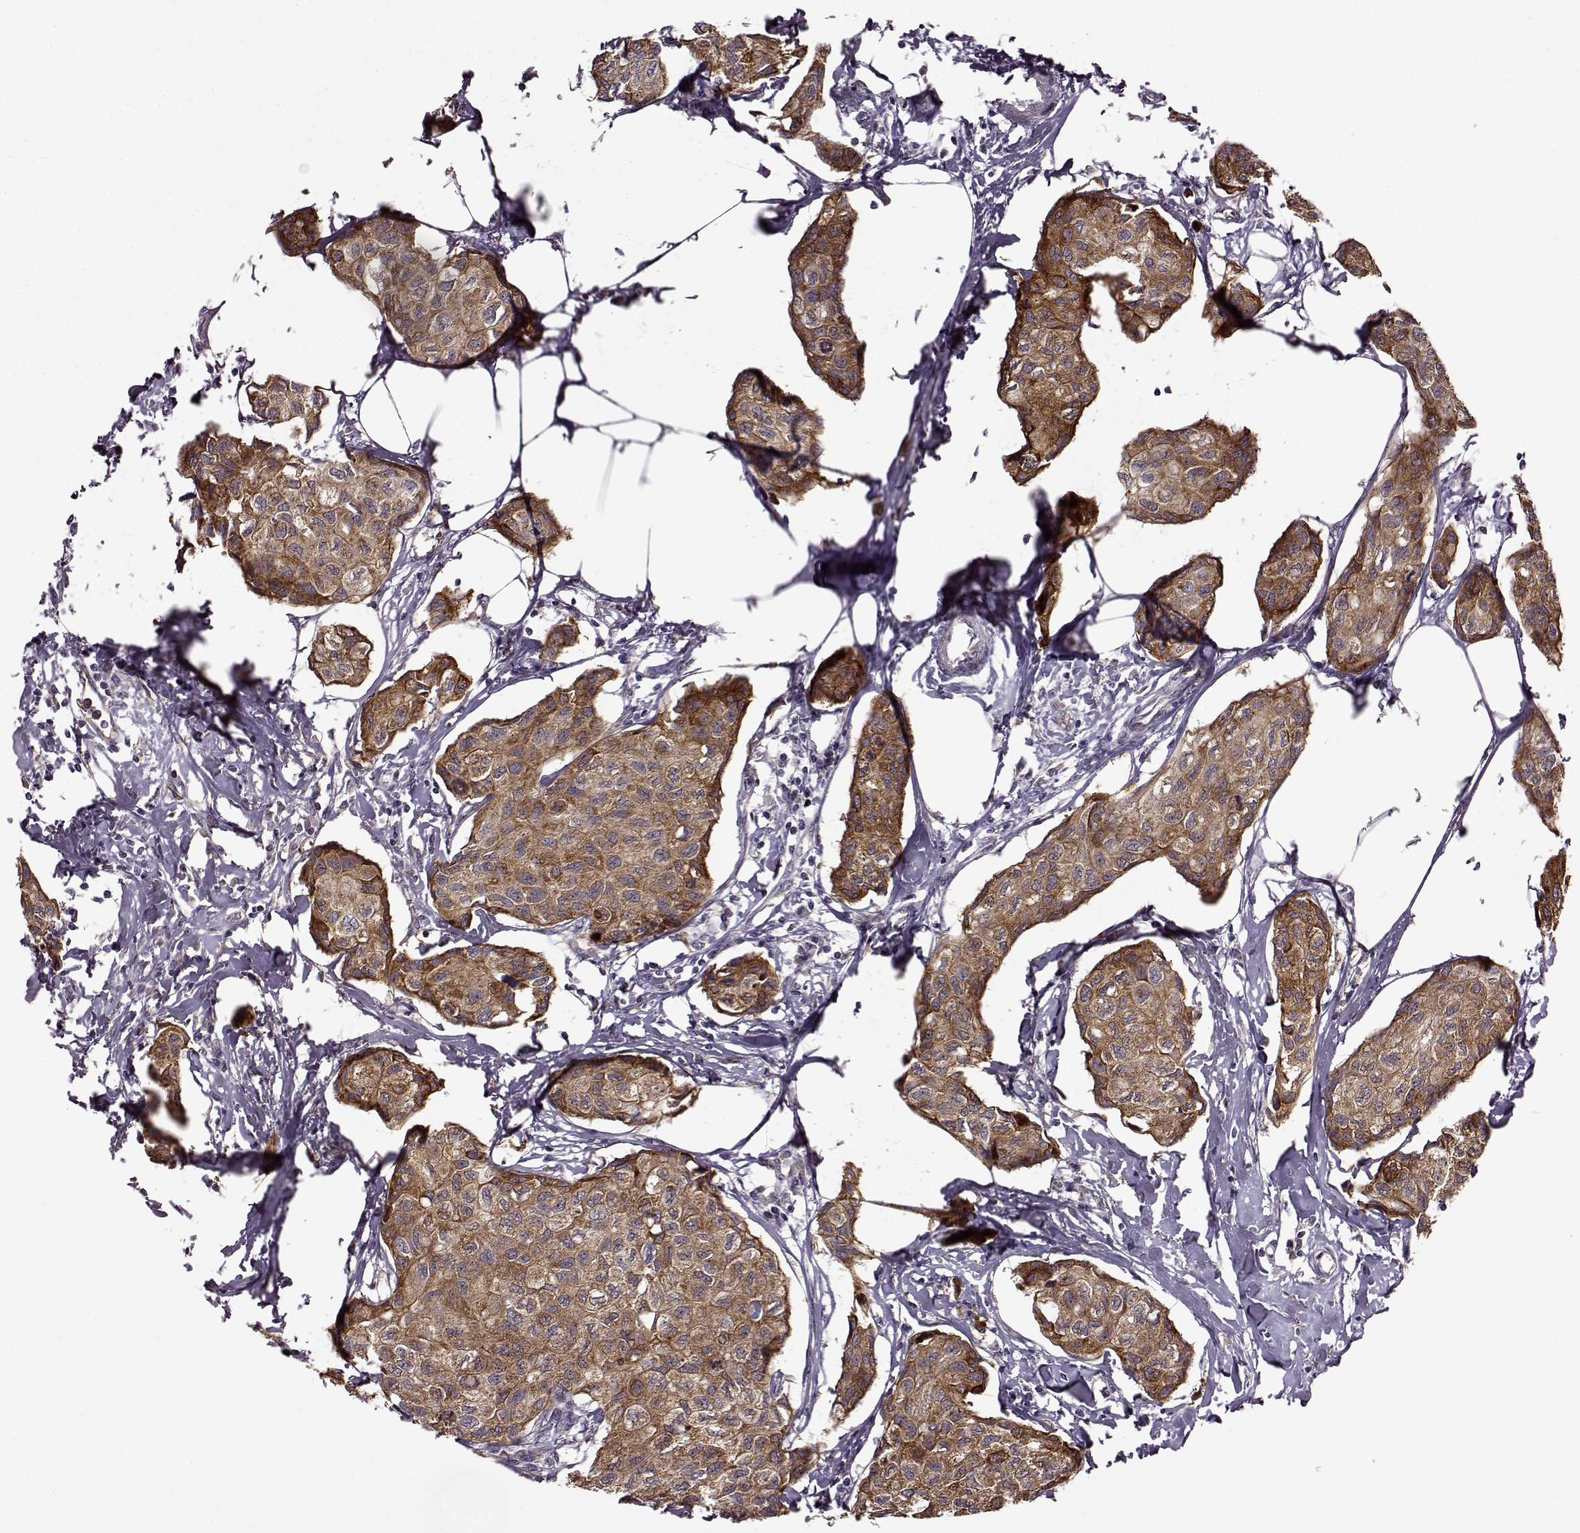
{"staining": {"intensity": "strong", "quantity": ">75%", "location": "cytoplasmic/membranous"}, "tissue": "breast cancer", "cell_type": "Tumor cells", "image_type": "cancer", "snomed": [{"axis": "morphology", "description": "Duct carcinoma"}, {"axis": "topography", "description": "Breast"}], "caption": "Protein expression analysis of intraductal carcinoma (breast) reveals strong cytoplasmic/membranous expression in about >75% of tumor cells.", "gene": "MTSS1", "patient": {"sex": "female", "age": 80}}